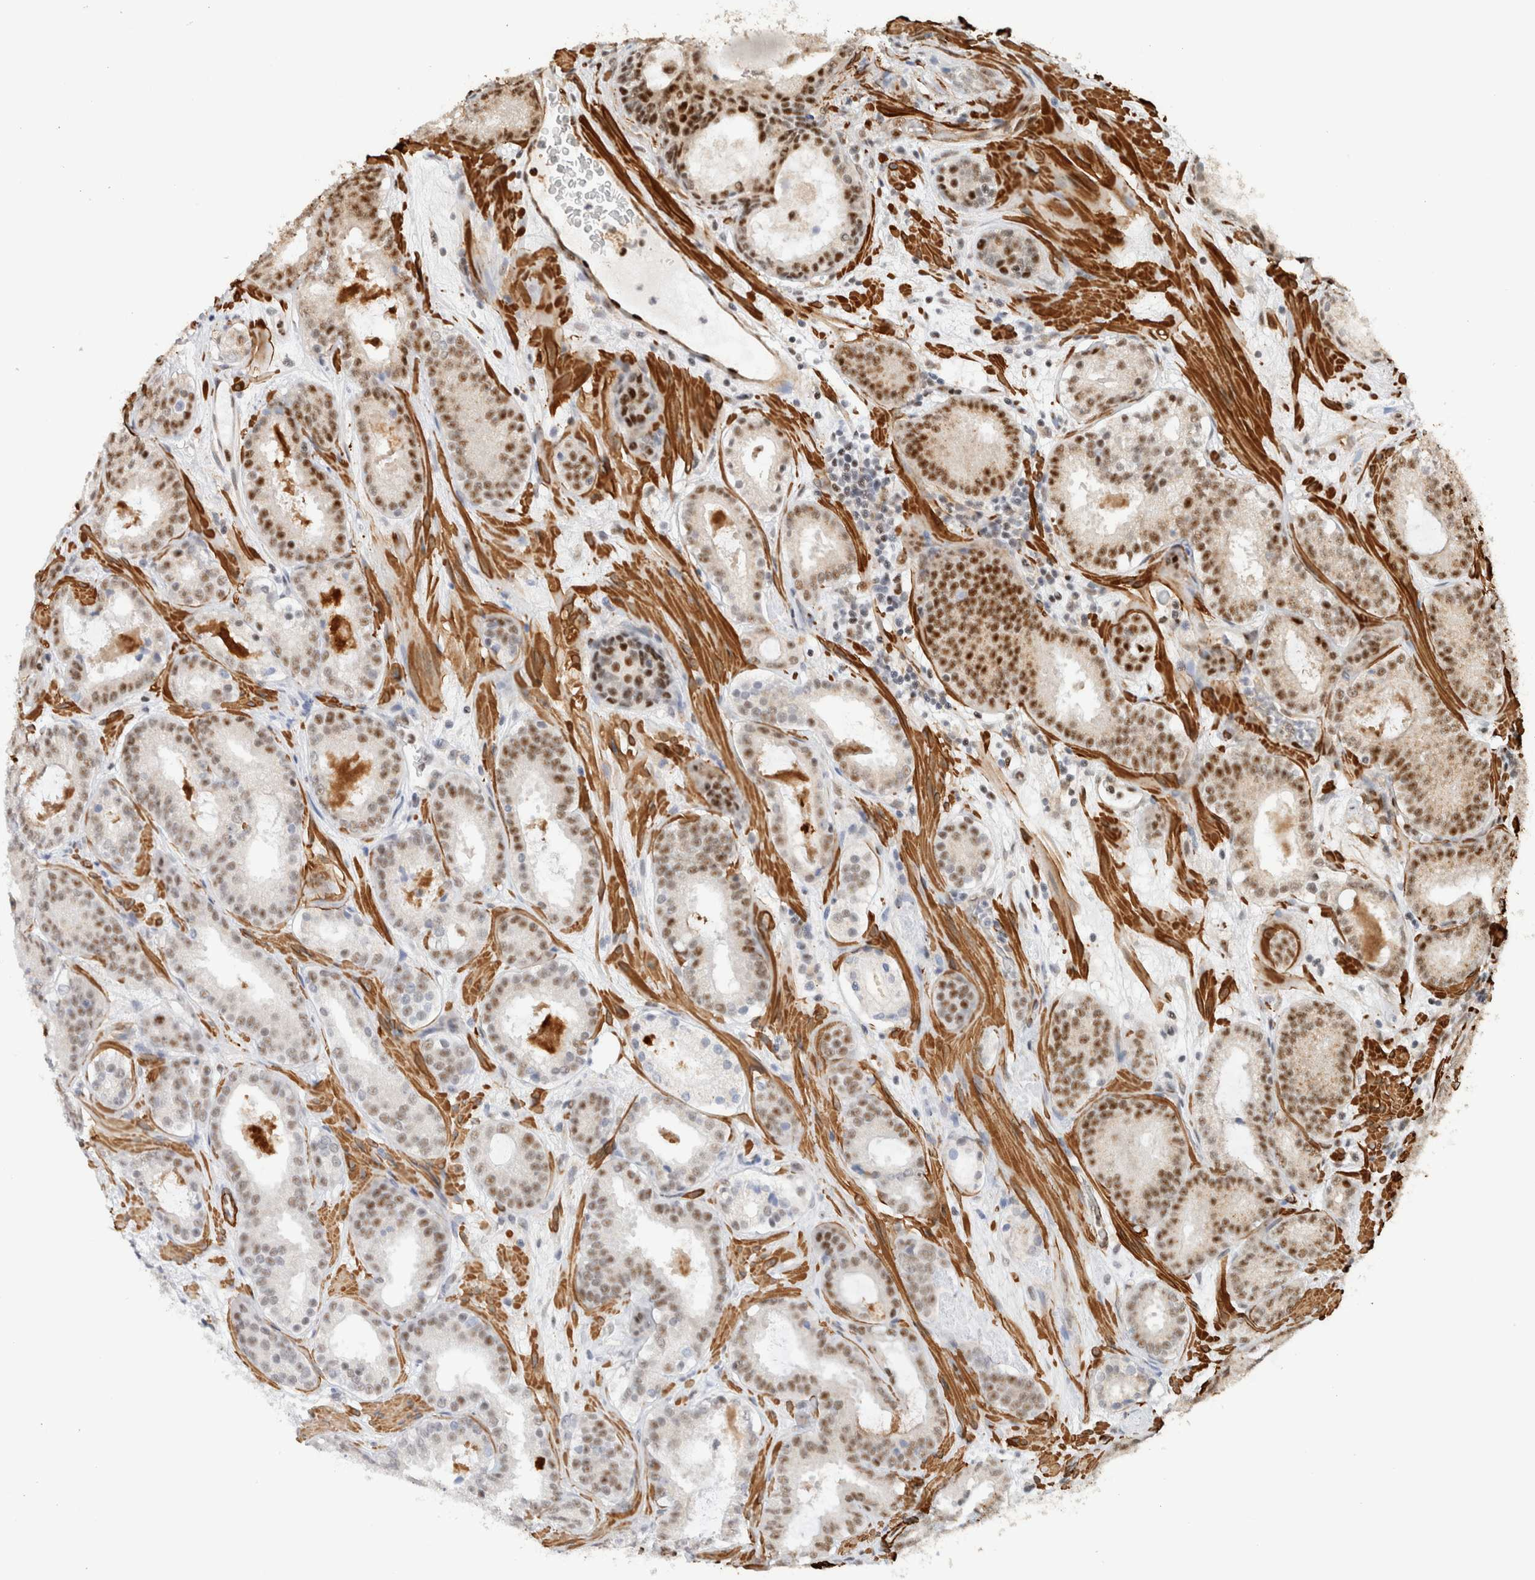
{"staining": {"intensity": "moderate", "quantity": ">75%", "location": "nuclear"}, "tissue": "prostate cancer", "cell_type": "Tumor cells", "image_type": "cancer", "snomed": [{"axis": "morphology", "description": "Adenocarcinoma, Low grade"}, {"axis": "topography", "description": "Prostate"}], "caption": "High-magnification brightfield microscopy of low-grade adenocarcinoma (prostate) stained with DAB (3,3'-diaminobenzidine) (brown) and counterstained with hematoxylin (blue). tumor cells exhibit moderate nuclear staining is identified in approximately>75% of cells. (brown staining indicates protein expression, while blue staining denotes nuclei).", "gene": "ID3", "patient": {"sex": "male", "age": 69}}